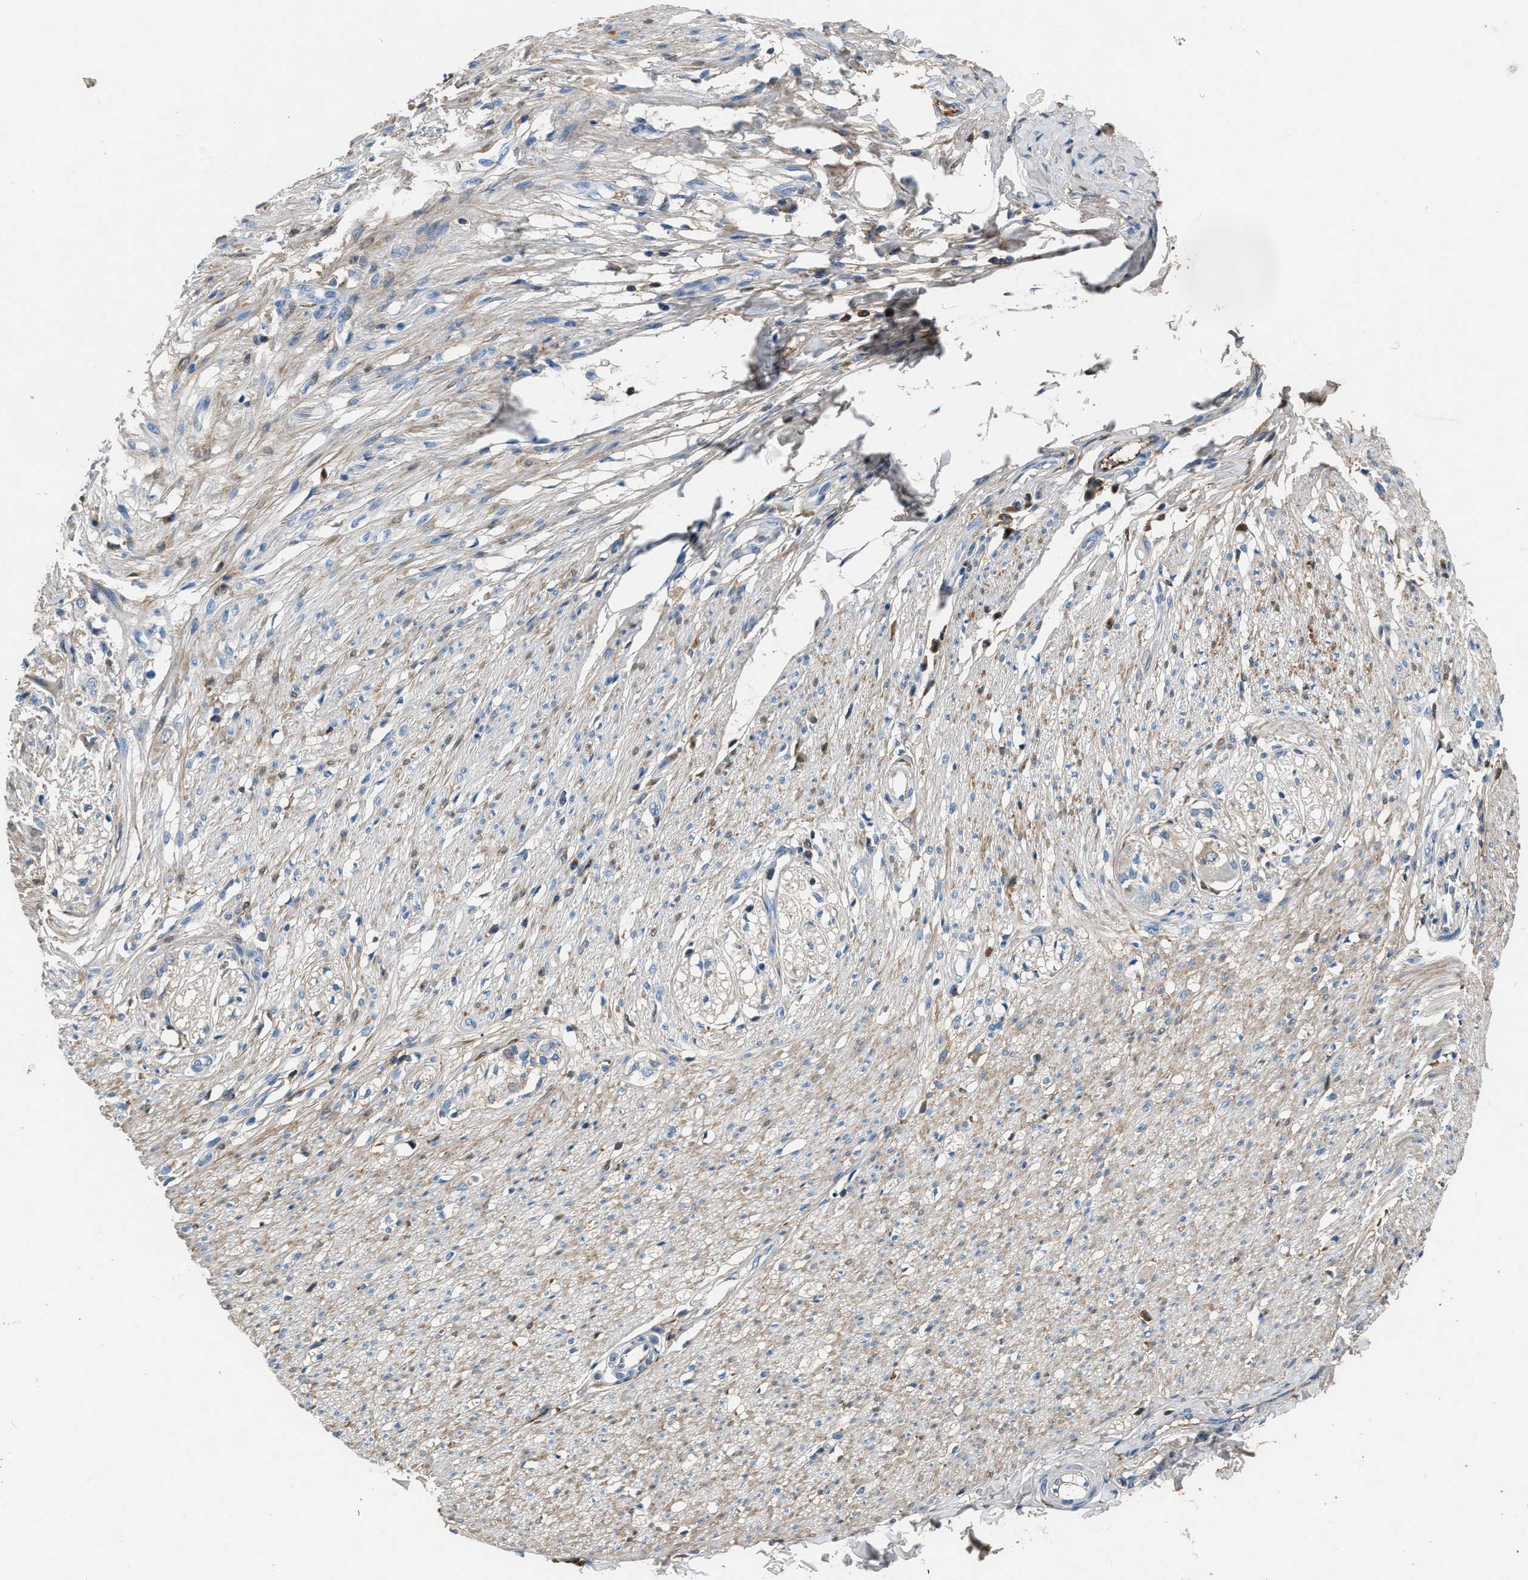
{"staining": {"intensity": "weak", "quantity": "25%-75%", "location": "cytoplasmic/membranous"}, "tissue": "smooth muscle", "cell_type": "Smooth muscle cells", "image_type": "normal", "snomed": [{"axis": "morphology", "description": "Normal tissue, NOS"}, {"axis": "morphology", "description": "Adenocarcinoma, NOS"}, {"axis": "topography", "description": "Colon"}, {"axis": "topography", "description": "Peripheral nerve tissue"}], "caption": "A brown stain labels weak cytoplasmic/membranous expression of a protein in smooth muscle cells of benign smooth muscle. (Stains: DAB (3,3'-diaminobenzidine) in brown, nuclei in blue, Microscopy: brightfield microscopy at high magnification).", "gene": "STC1", "patient": {"sex": "male", "age": 14}}